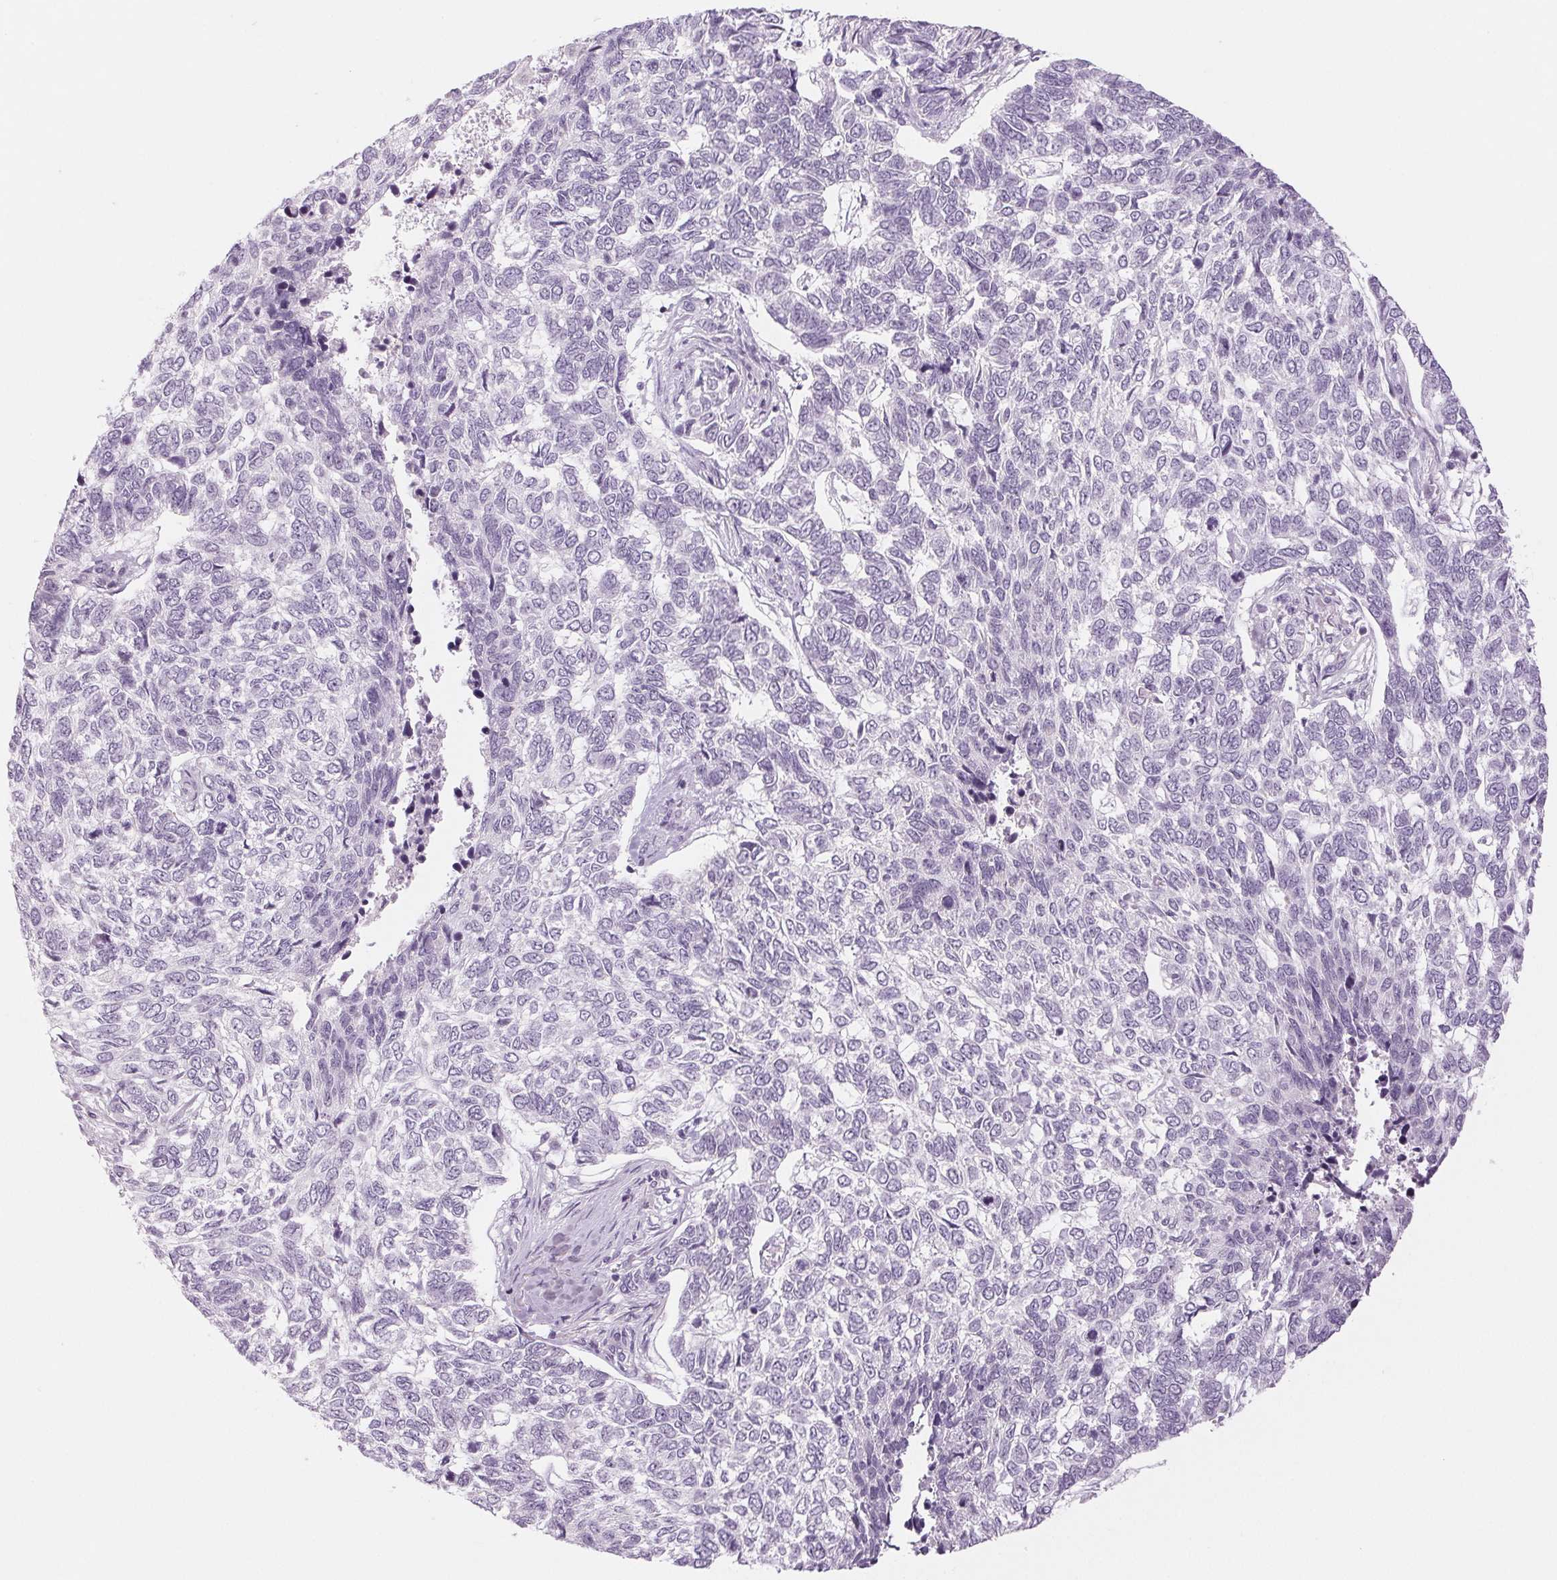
{"staining": {"intensity": "negative", "quantity": "none", "location": "none"}, "tissue": "skin cancer", "cell_type": "Tumor cells", "image_type": "cancer", "snomed": [{"axis": "morphology", "description": "Basal cell carcinoma"}, {"axis": "topography", "description": "Skin"}], "caption": "Tumor cells show no significant expression in basal cell carcinoma (skin).", "gene": "EHHADH", "patient": {"sex": "female", "age": 65}}